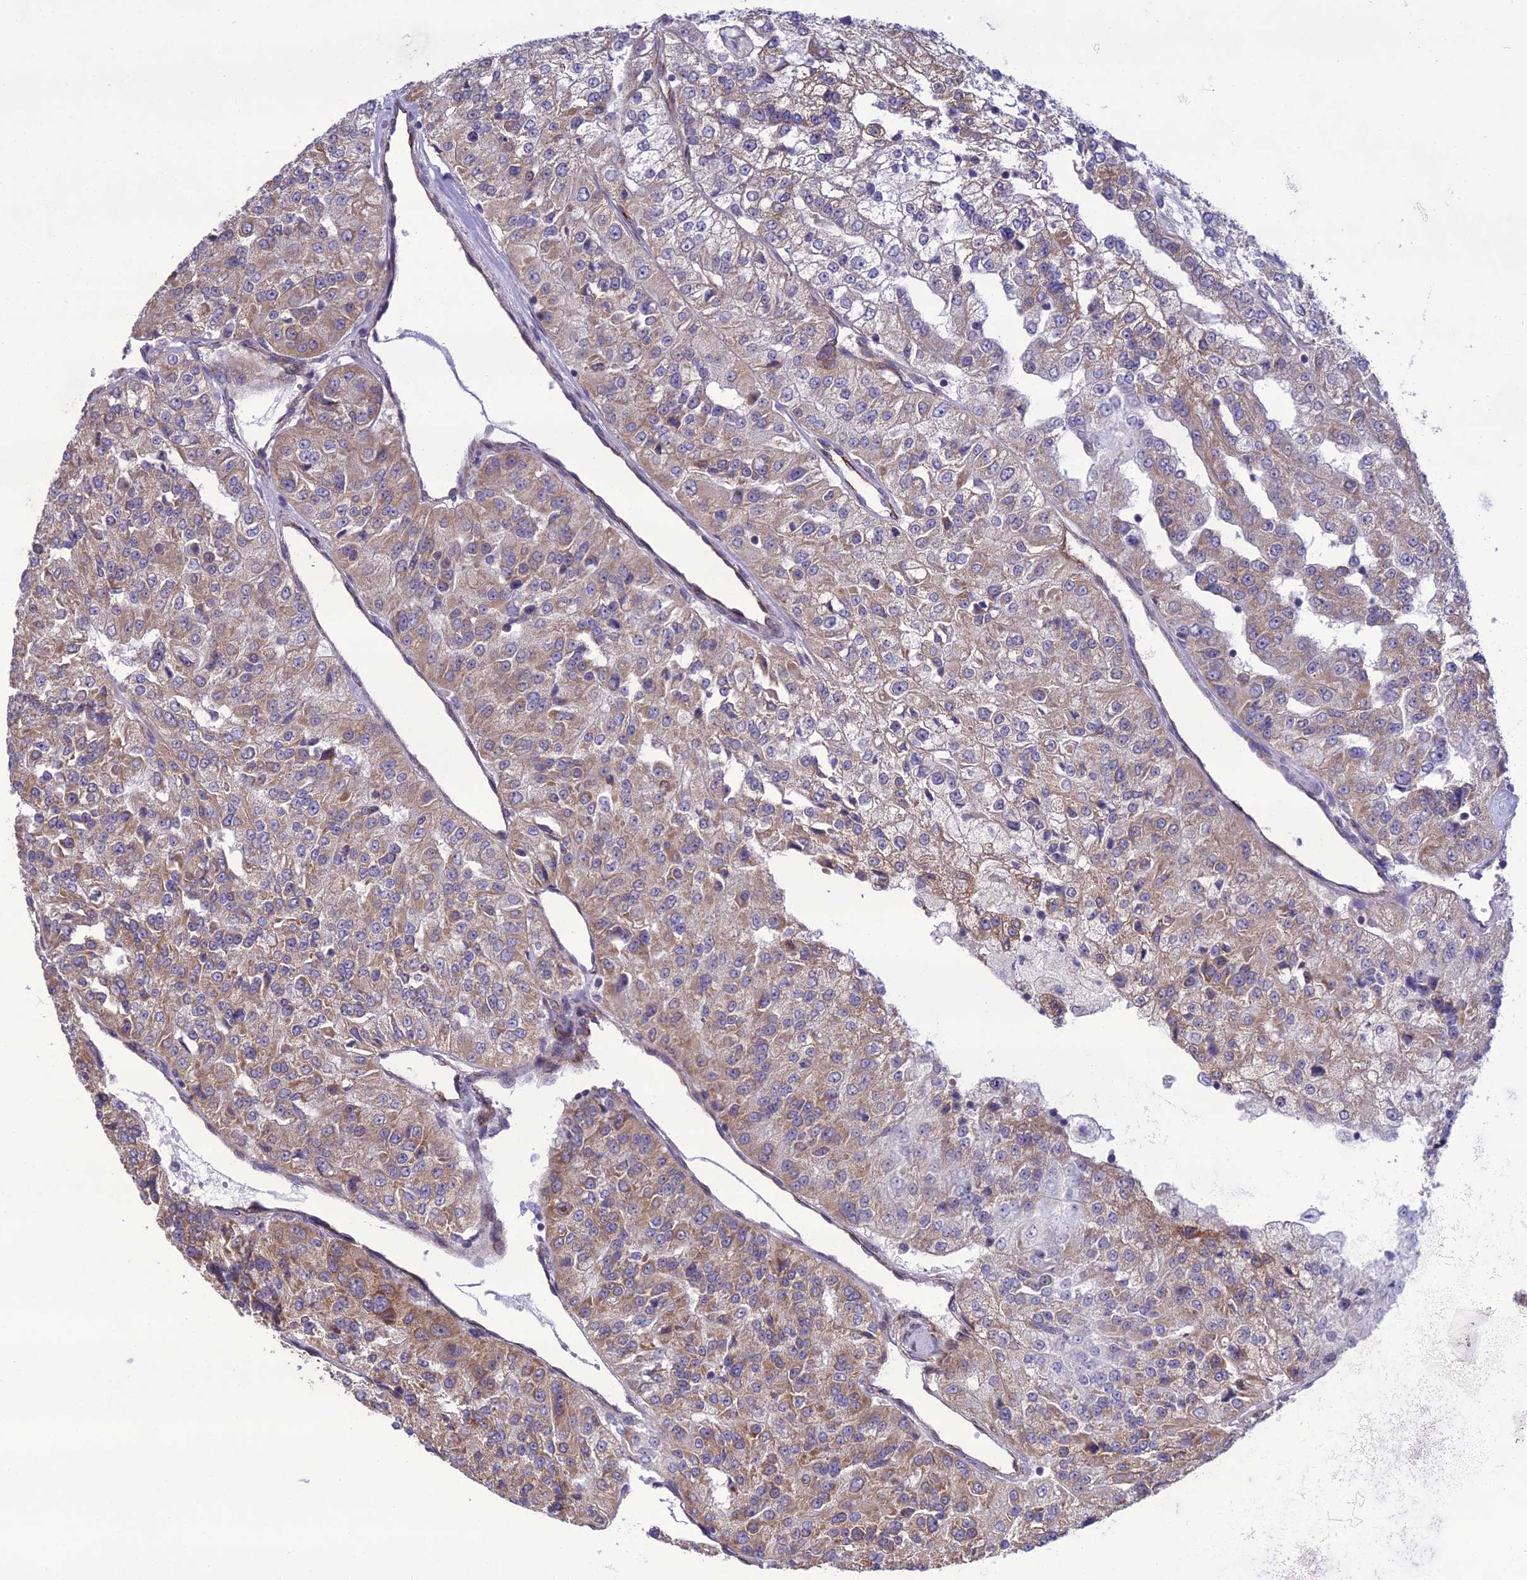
{"staining": {"intensity": "weak", "quantity": ">75%", "location": "cytoplasmic/membranous"}, "tissue": "renal cancer", "cell_type": "Tumor cells", "image_type": "cancer", "snomed": [{"axis": "morphology", "description": "Adenocarcinoma, NOS"}, {"axis": "topography", "description": "Kidney"}], "caption": "A brown stain highlights weak cytoplasmic/membranous positivity of a protein in renal adenocarcinoma tumor cells. Ihc stains the protein in brown and the nuclei are stained blue.", "gene": "NODAL", "patient": {"sex": "female", "age": 63}}